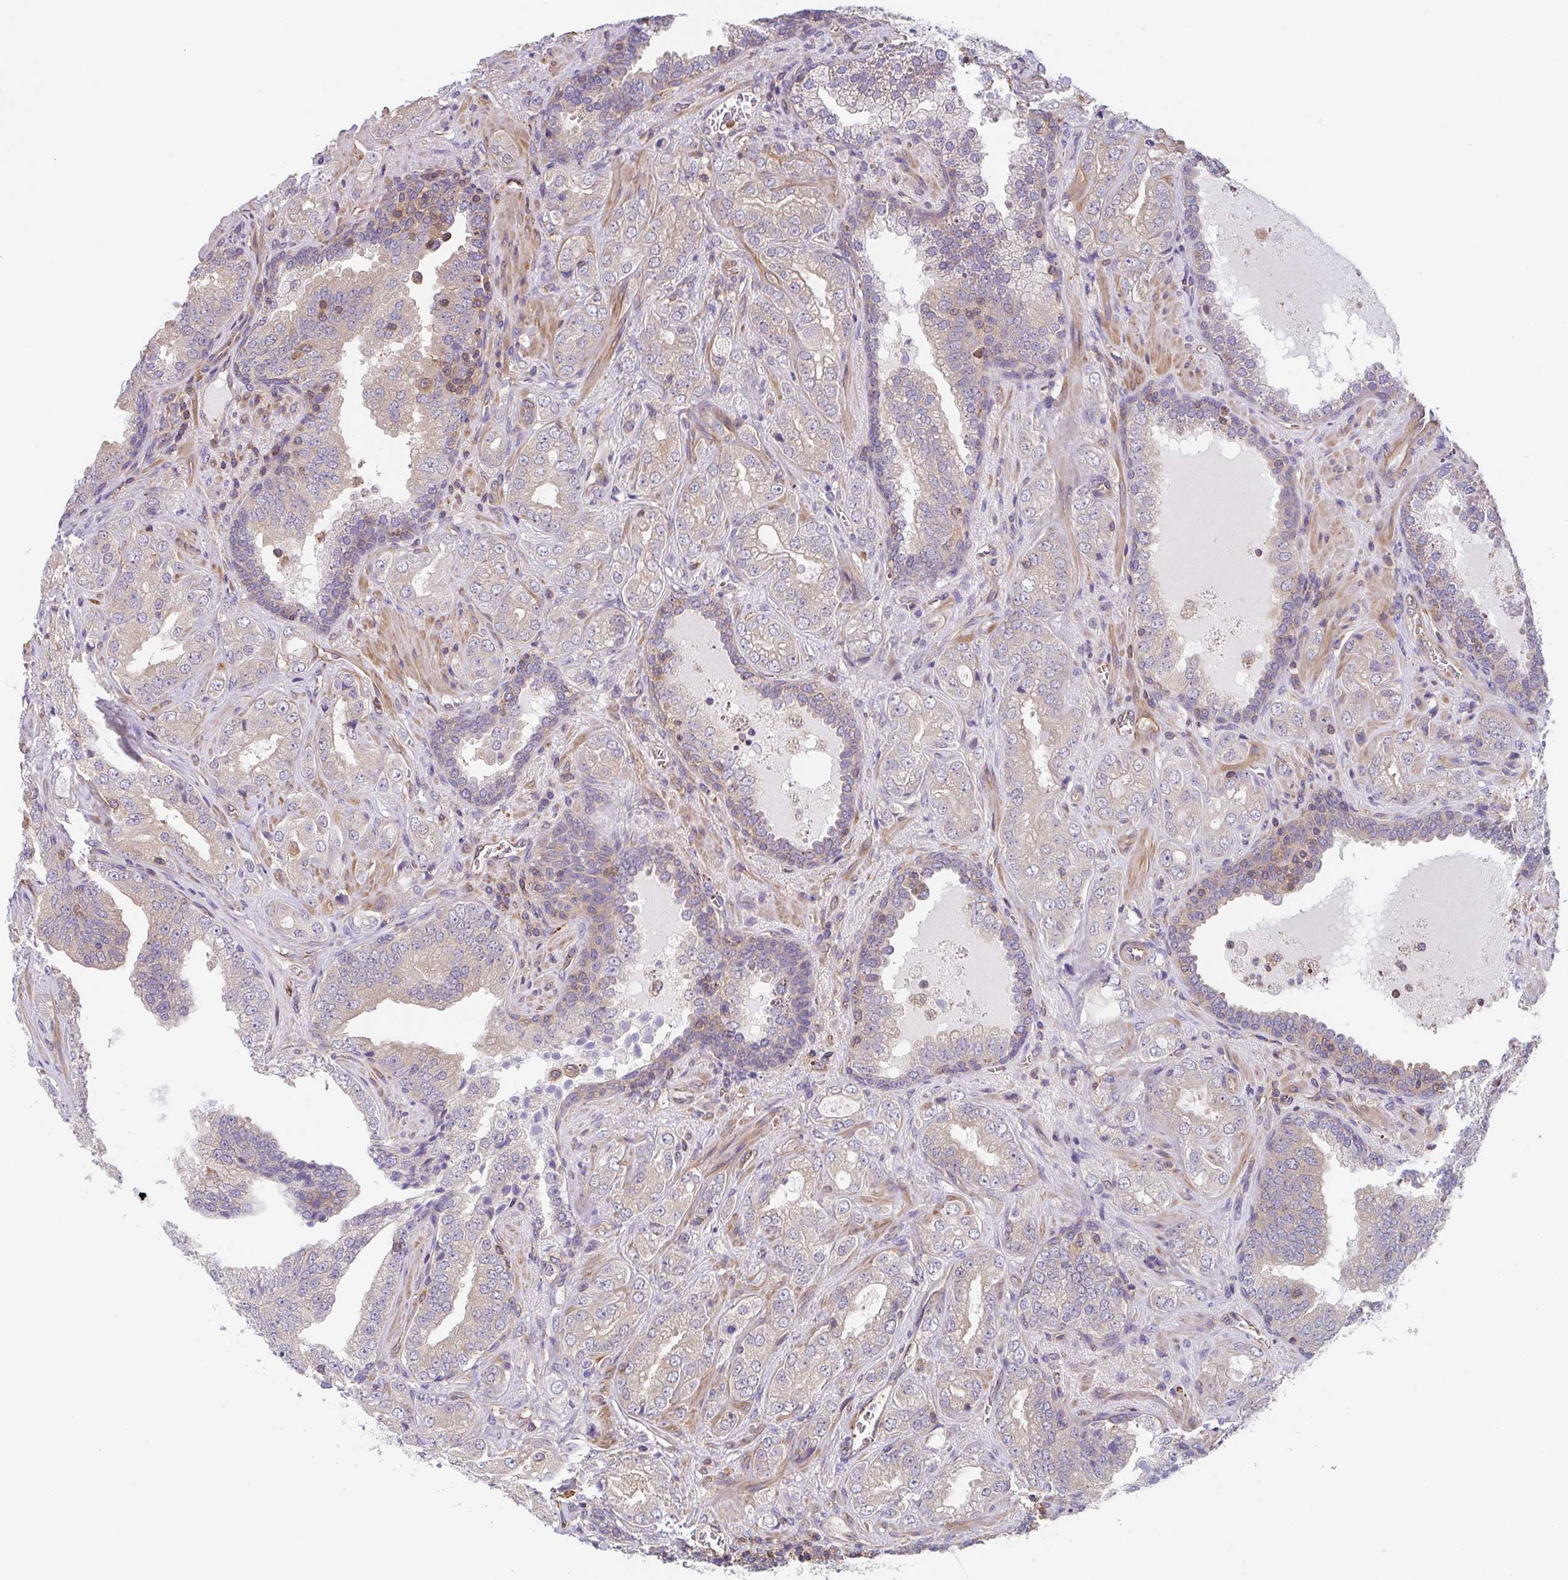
{"staining": {"intensity": "negative", "quantity": "none", "location": "none"}, "tissue": "prostate cancer", "cell_type": "Tumor cells", "image_type": "cancer", "snomed": [{"axis": "morphology", "description": "Adenocarcinoma, High grade"}, {"axis": "topography", "description": "Prostate"}], "caption": "An immunohistochemistry photomicrograph of prostate cancer (adenocarcinoma (high-grade)) is shown. There is no staining in tumor cells of prostate cancer (adenocarcinoma (high-grade)).", "gene": "TMEM229A", "patient": {"sex": "male", "age": 67}}